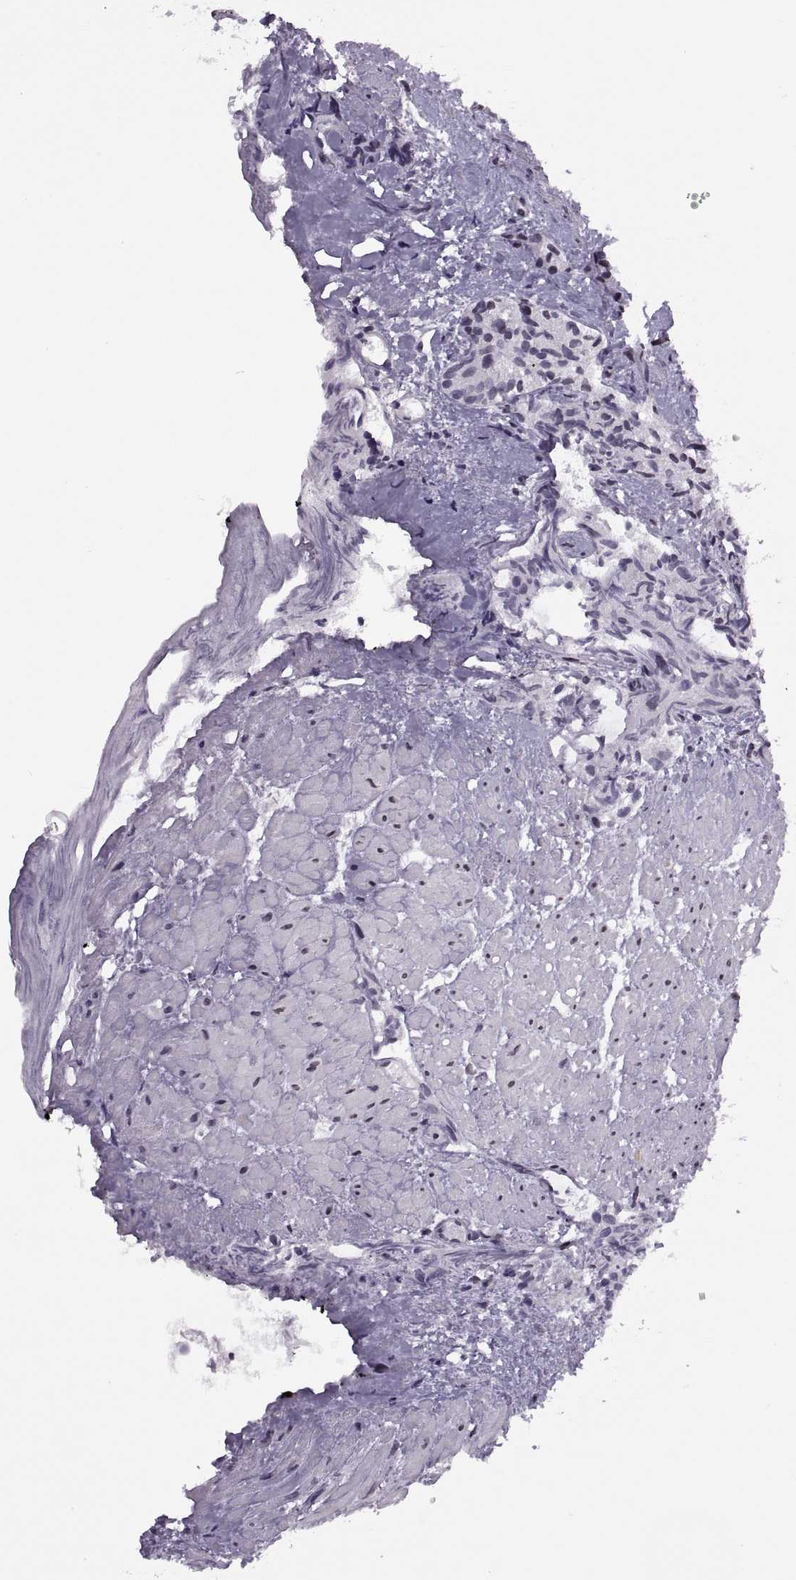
{"staining": {"intensity": "negative", "quantity": "none", "location": "none"}, "tissue": "prostate cancer", "cell_type": "Tumor cells", "image_type": "cancer", "snomed": [{"axis": "morphology", "description": "Adenocarcinoma, High grade"}, {"axis": "topography", "description": "Prostate"}], "caption": "Tumor cells are negative for brown protein staining in prostate high-grade adenocarcinoma.", "gene": "H1-8", "patient": {"sex": "male", "age": 79}}